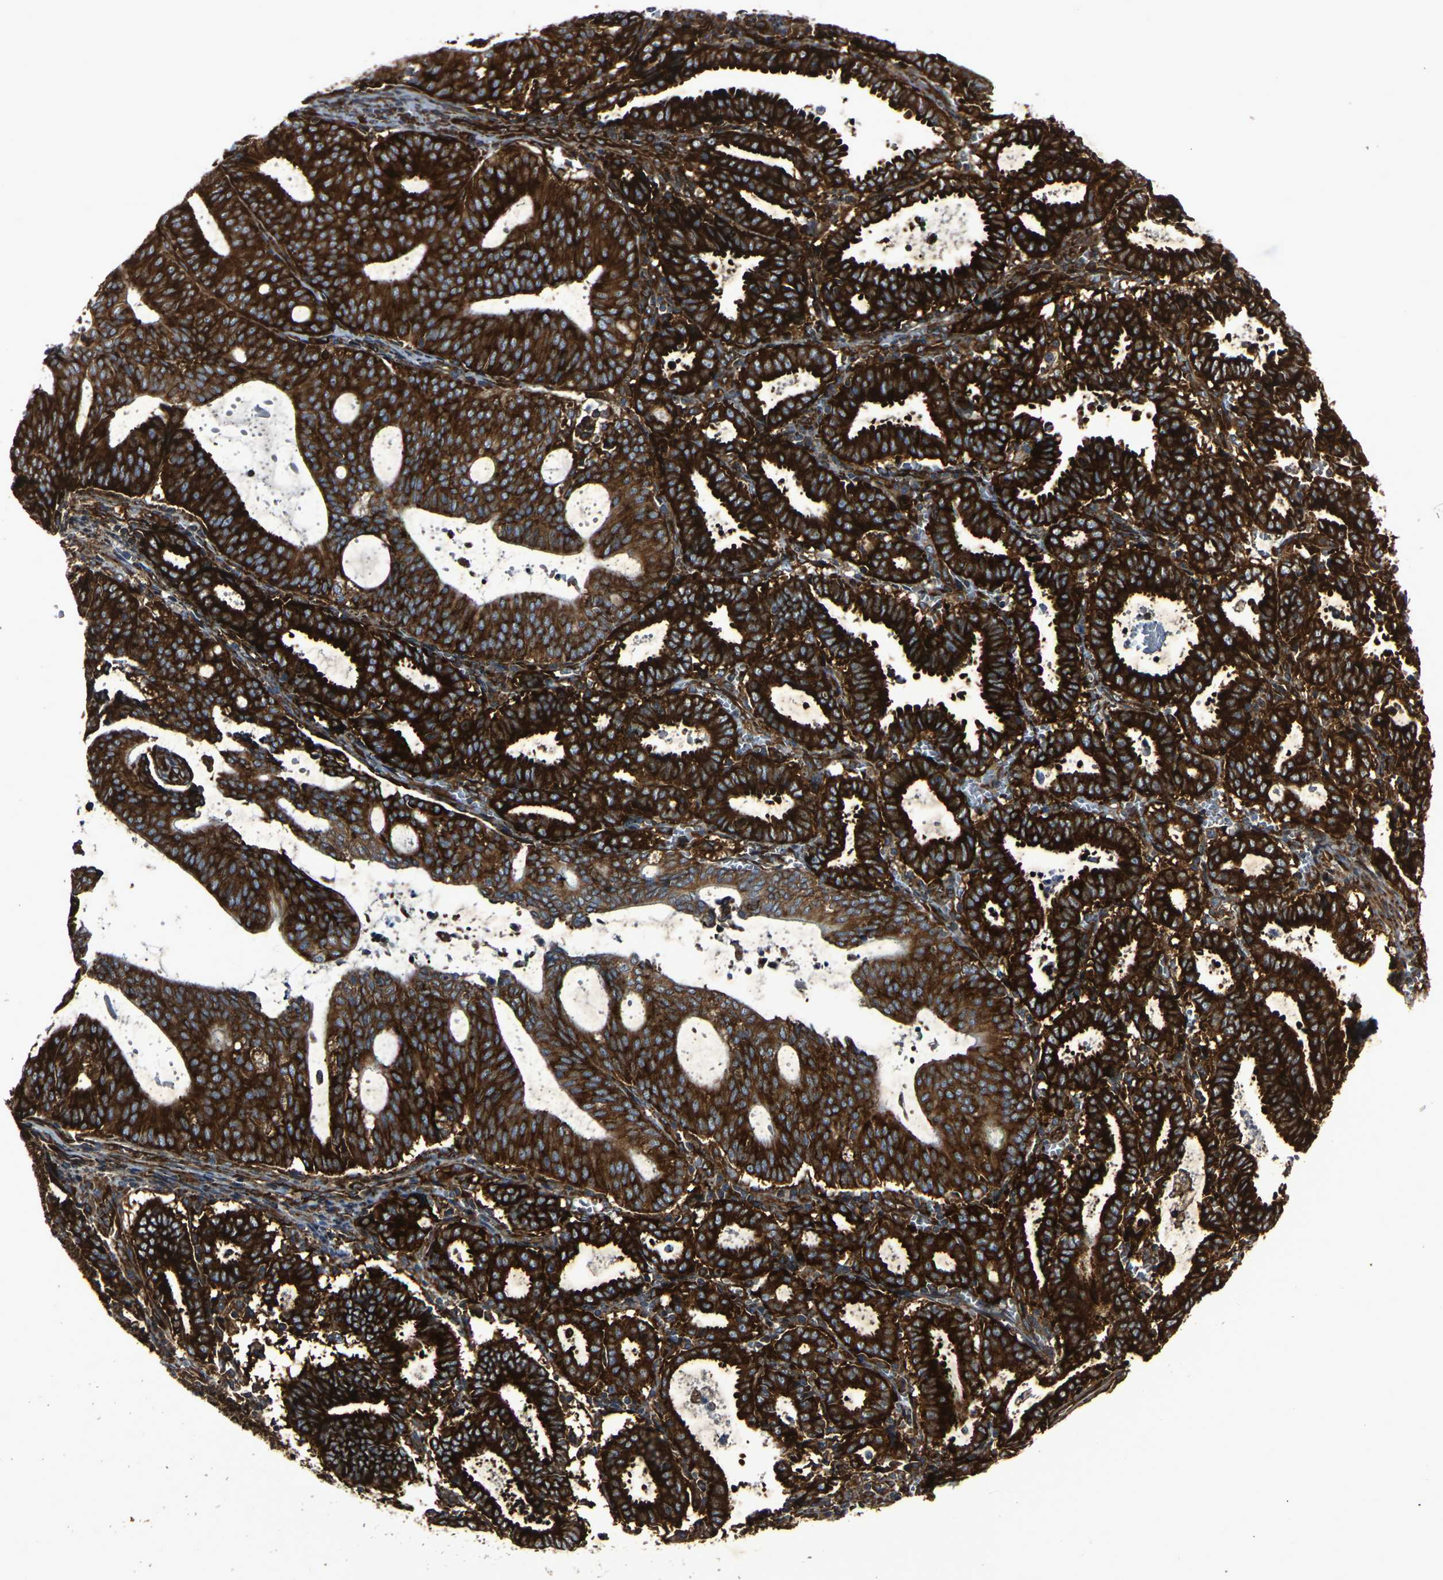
{"staining": {"intensity": "strong", "quantity": ">75%", "location": "cytoplasmic/membranous"}, "tissue": "endometrial cancer", "cell_type": "Tumor cells", "image_type": "cancer", "snomed": [{"axis": "morphology", "description": "Adenocarcinoma, NOS"}, {"axis": "topography", "description": "Uterus"}], "caption": "Immunohistochemical staining of human endometrial cancer (adenocarcinoma) reveals high levels of strong cytoplasmic/membranous positivity in about >75% of tumor cells.", "gene": "MARCHF2", "patient": {"sex": "female", "age": 83}}